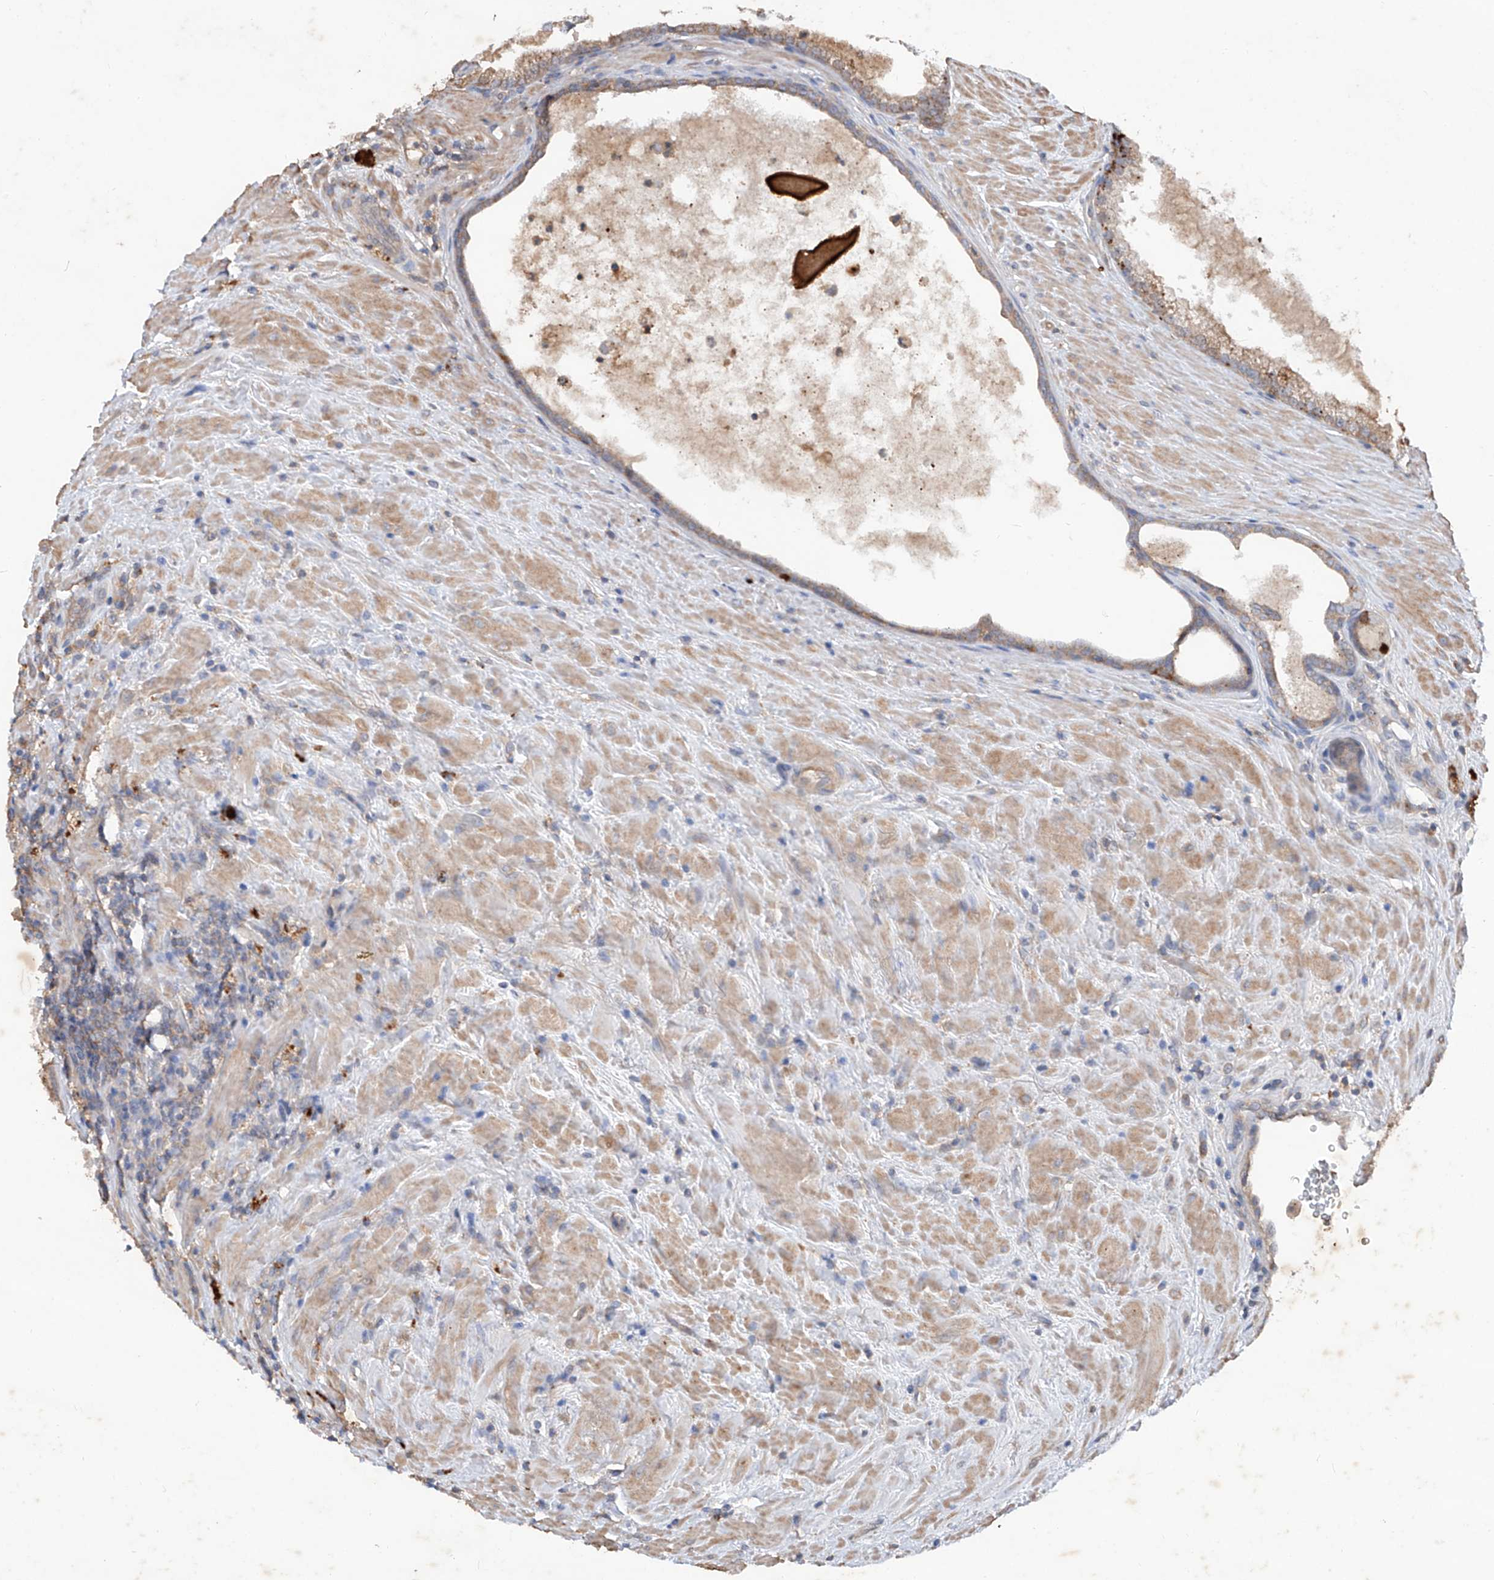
{"staining": {"intensity": "moderate", "quantity": "<25%", "location": "cytoplasmic/membranous"}, "tissue": "prostate cancer", "cell_type": "Tumor cells", "image_type": "cancer", "snomed": [{"axis": "morphology", "description": "Adenocarcinoma, High grade"}, {"axis": "topography", "description": "Prostate"}], "caption": "An immunohistochemistry (IHC) image of neoplastic tissue is shown. Protein staining in brown highlights moderate cytoplasmic/membranous positivity in prostate cancer within tumor cells. (brown staining indicates protein expression, while blue staining denotes nuclei).", "gene": "EDN1", "patient": {"sex": "male", "age": 73}}